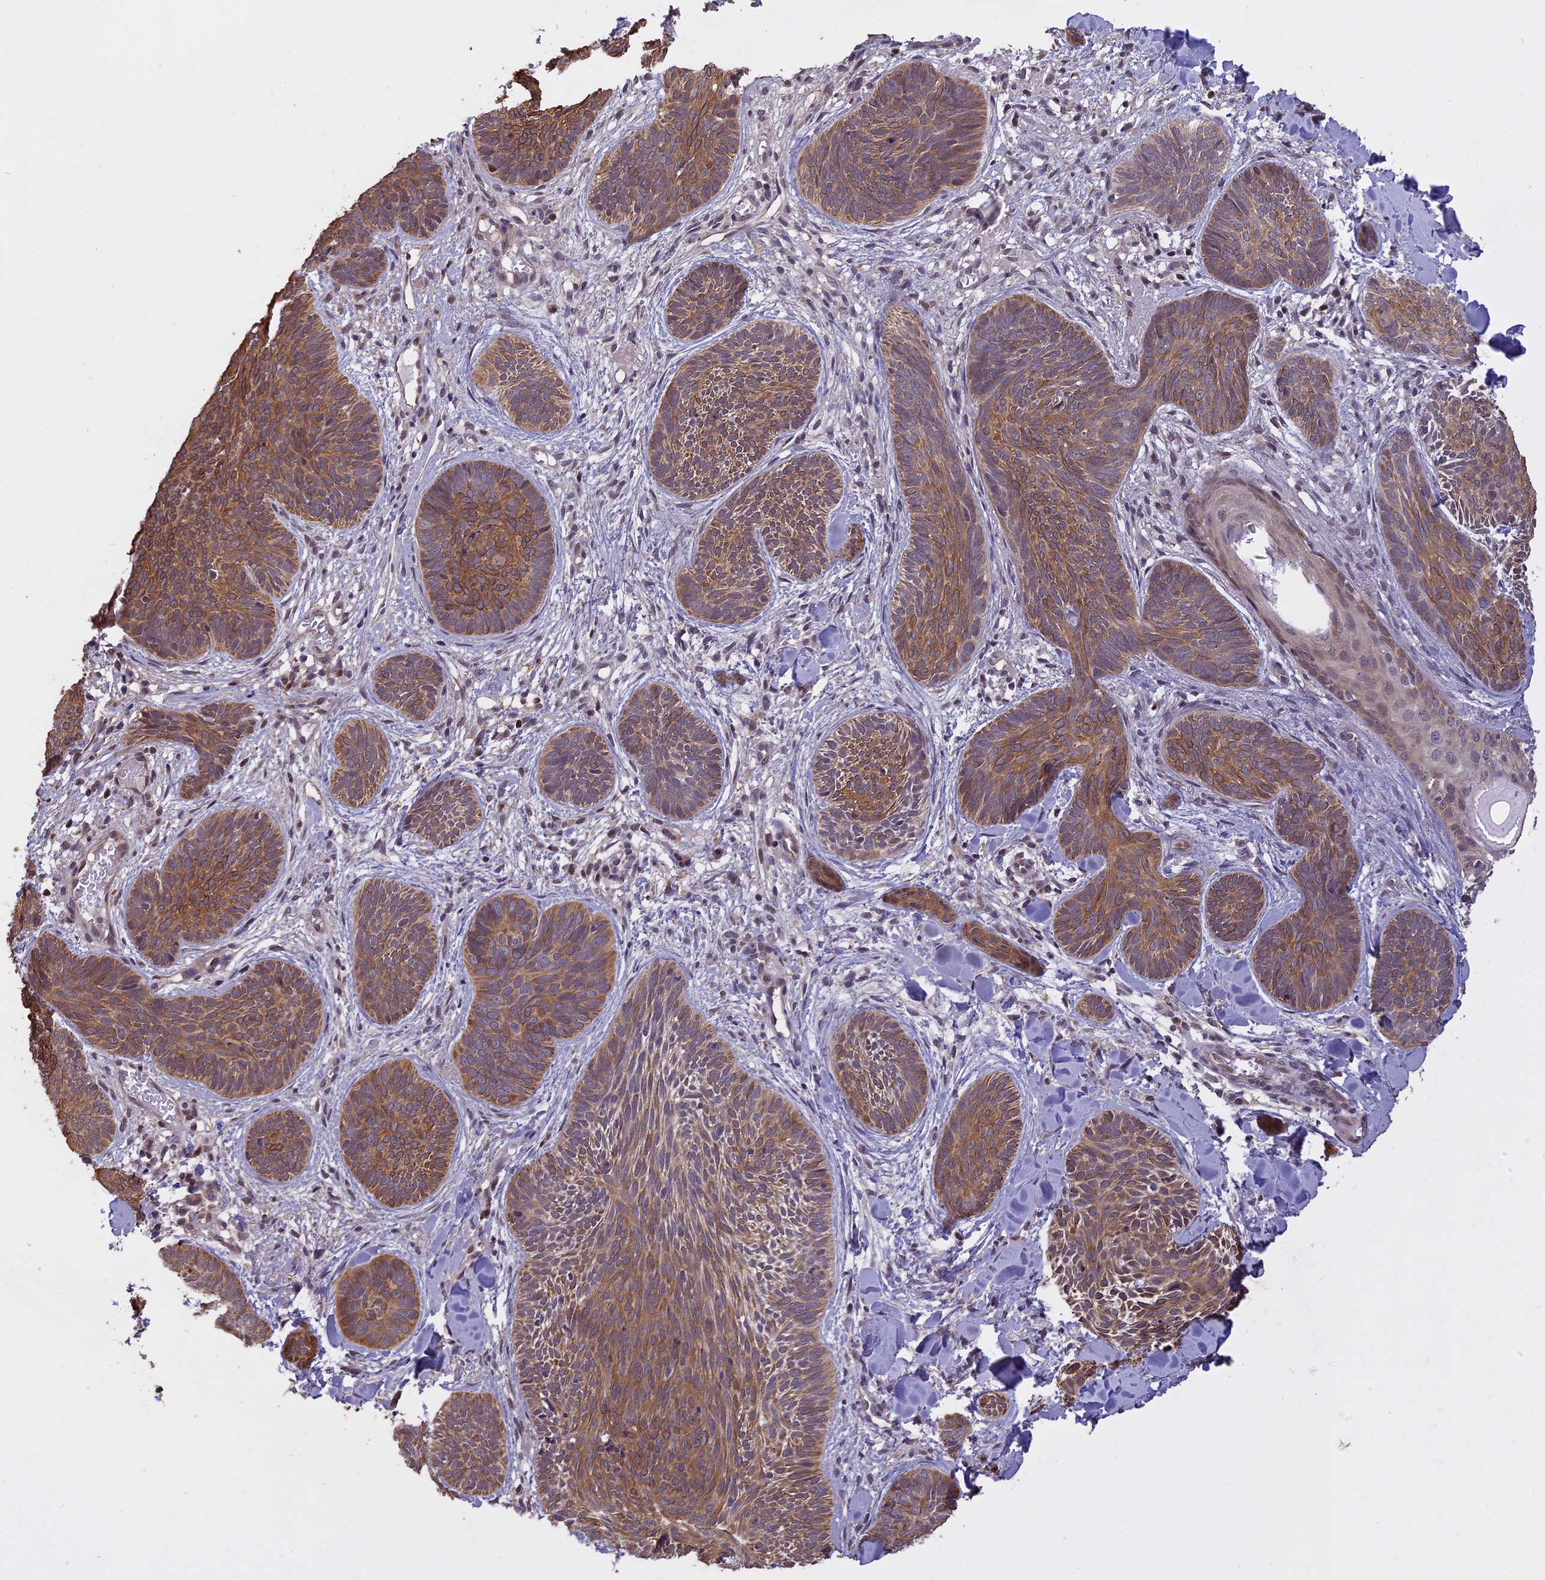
{"staining": {"intensity": "moderate", "quantity": ">75%", "location": "cytoplasmic/membranous"}, "tissue": "skin cancer", "cell_type": "Tumor cells", "image_type": "cancer", "snomed": [{"axis": "morphology", "description": "Basal cell carcinoma"}, {"axis": "topography", "description": "Skin"}], "caption": "Immunohistochemical staining of human skin cancer (basal cell carcinoma) reveals medium levels of moderate cytoplasmic/membranous protein positivity in approximately >75% of tumor cells.", "gene": "TIGD7", "patient": {"sex": "female", "age": 81}}